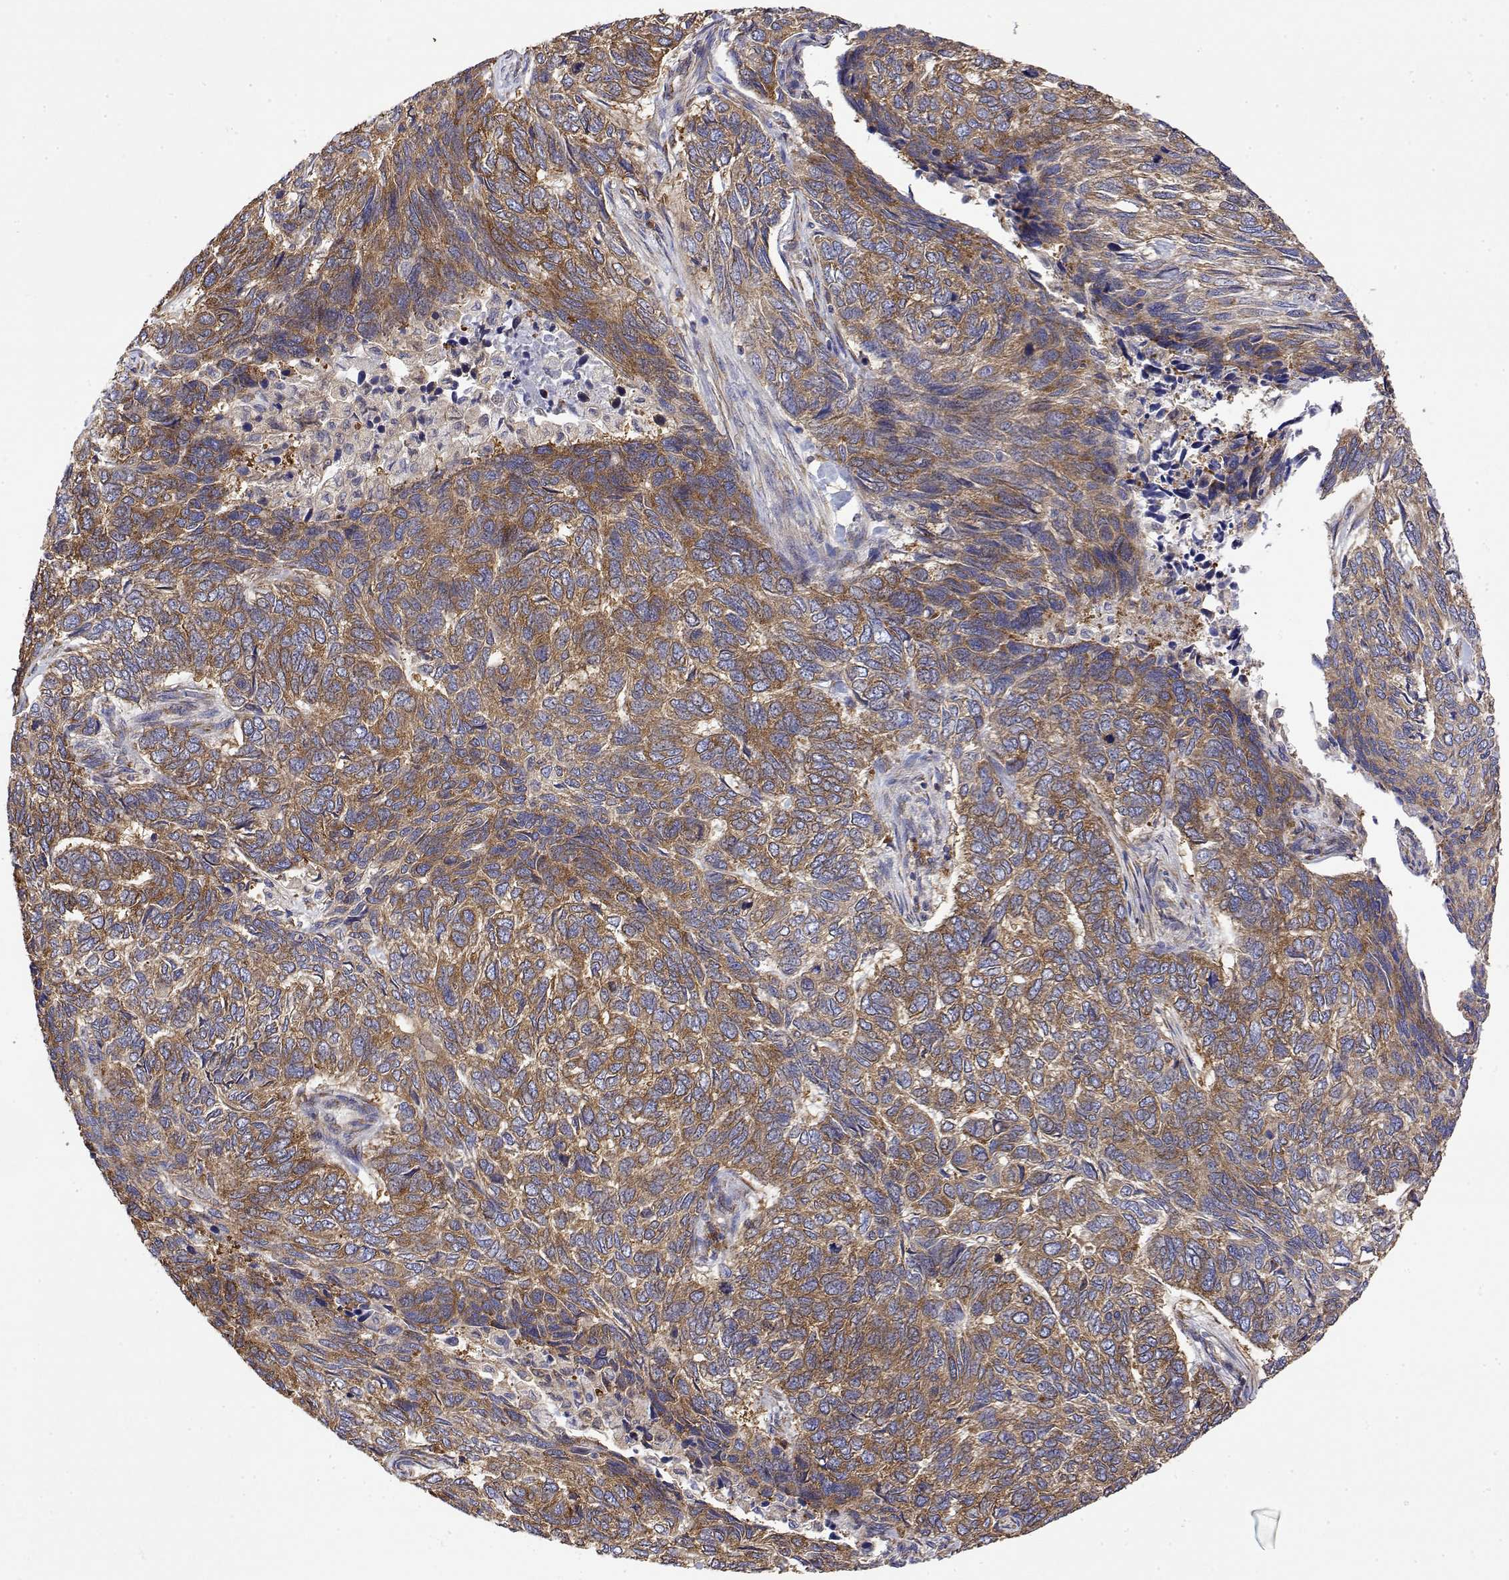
{"staining": {"intensity": "strong", "quantity": ">75%", "location": "cytoplasmic/membranous"}, "tissue": "skin cancer", "cell_type": "Tumor cells", "image_type": "cancer", "snomed": [{"axis": "morphology", "description": "Basal cell carcinoma"}, {"axis": "topography", "description": "Skin"}], "caption": "Human basal cell carcinoma (skin) stained with a brown dye shows strong cytoplasmic/membranous positive expression in approximately >75% of tumor cells.", "gene": "EEF1G", "patient": {"sex": "female", "age": 65}}